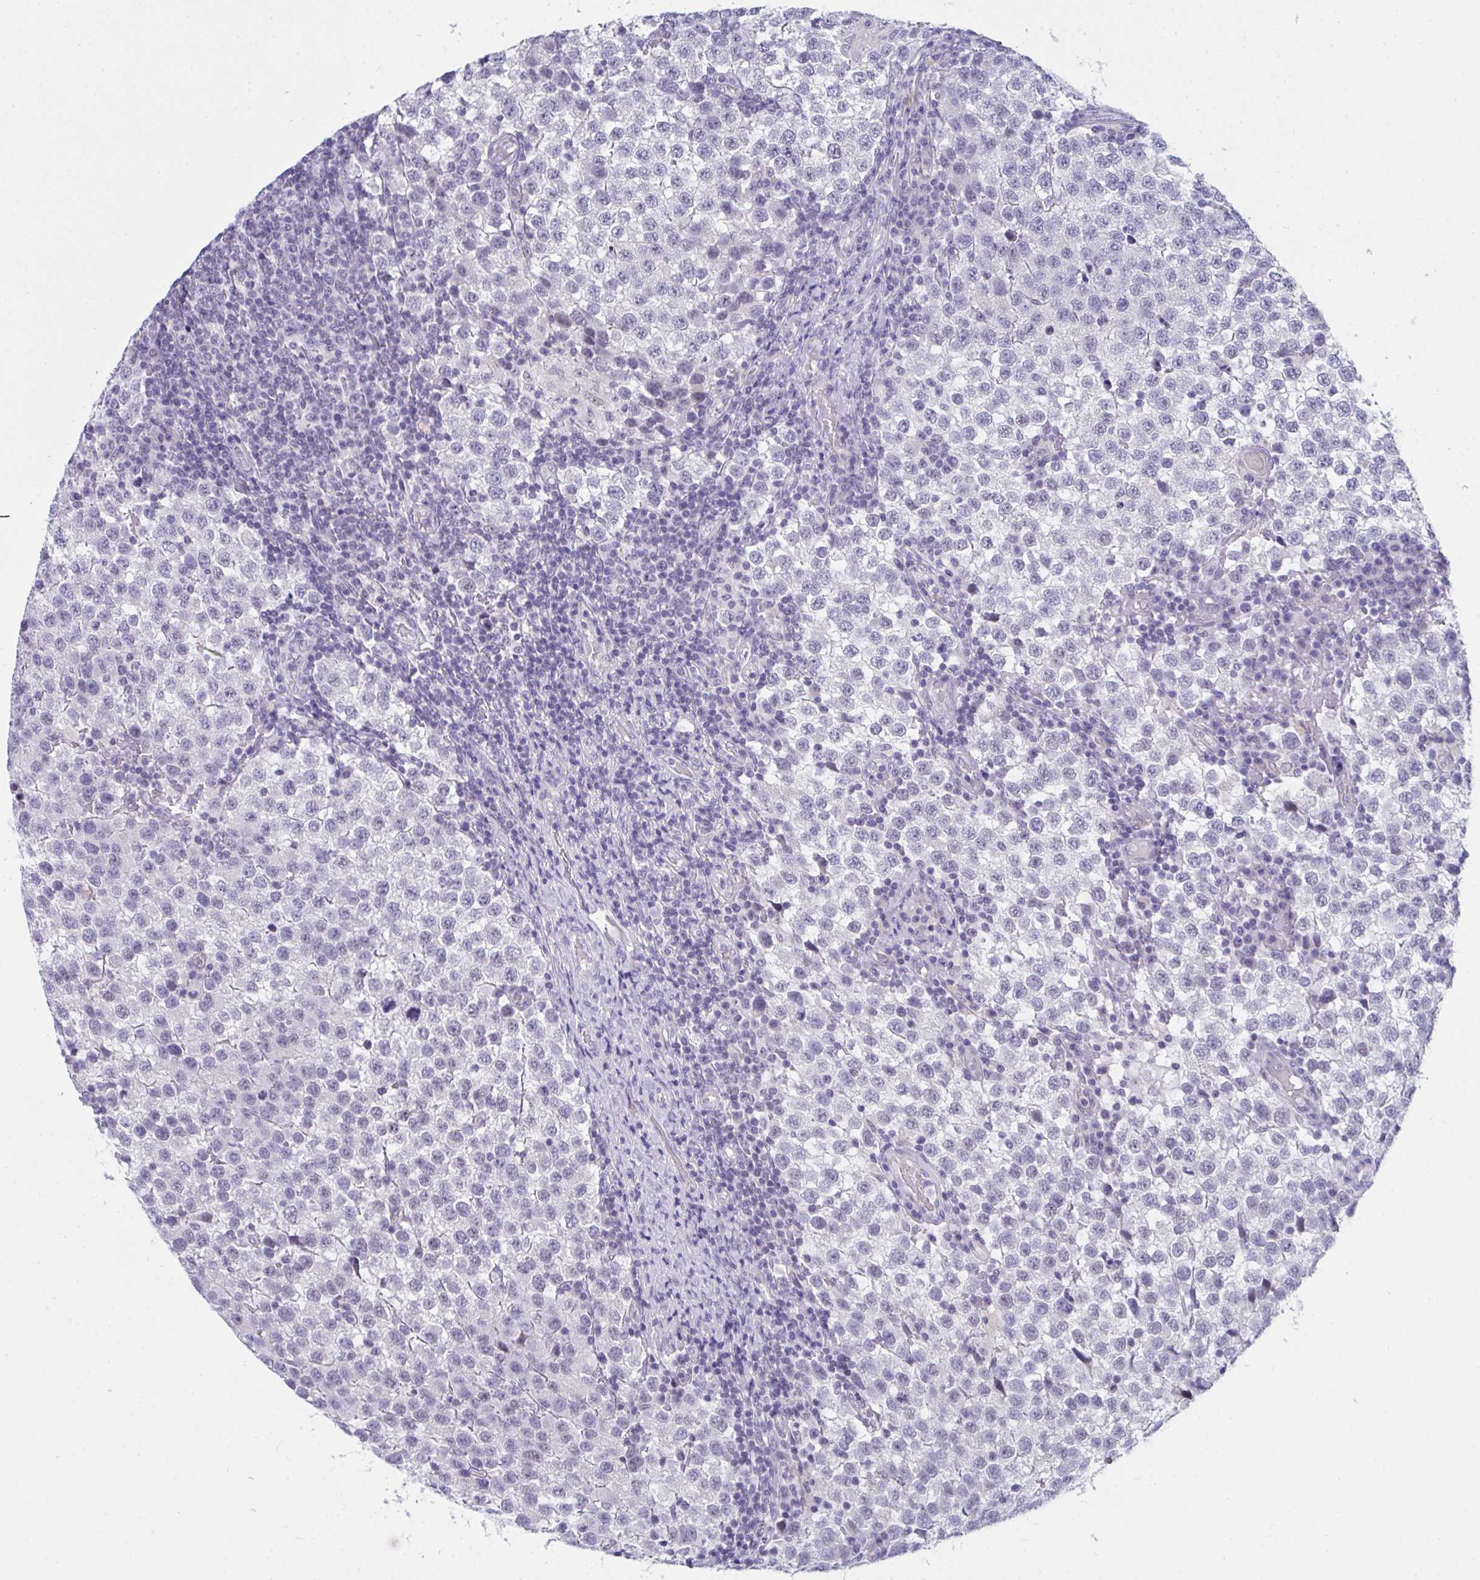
{"staining": {"intensity": "negative", "quantity": "none", "location": "none"}, "tissue": "testis cancer", "cell_type": "Tumor cells", "image_type": "cancer", "snomed": [{"axis": "morphology", "description": "Seminoma, NOS"}, {"axis": "topography", "description": "Testis"}], "caption": "Human seminoma (testis) stained for a protein using immunohistochemistry (IHC) reveals no positivity in tumor cells.", "gene": "CDK13", "patient": {"sex": "male", "age": 34}}